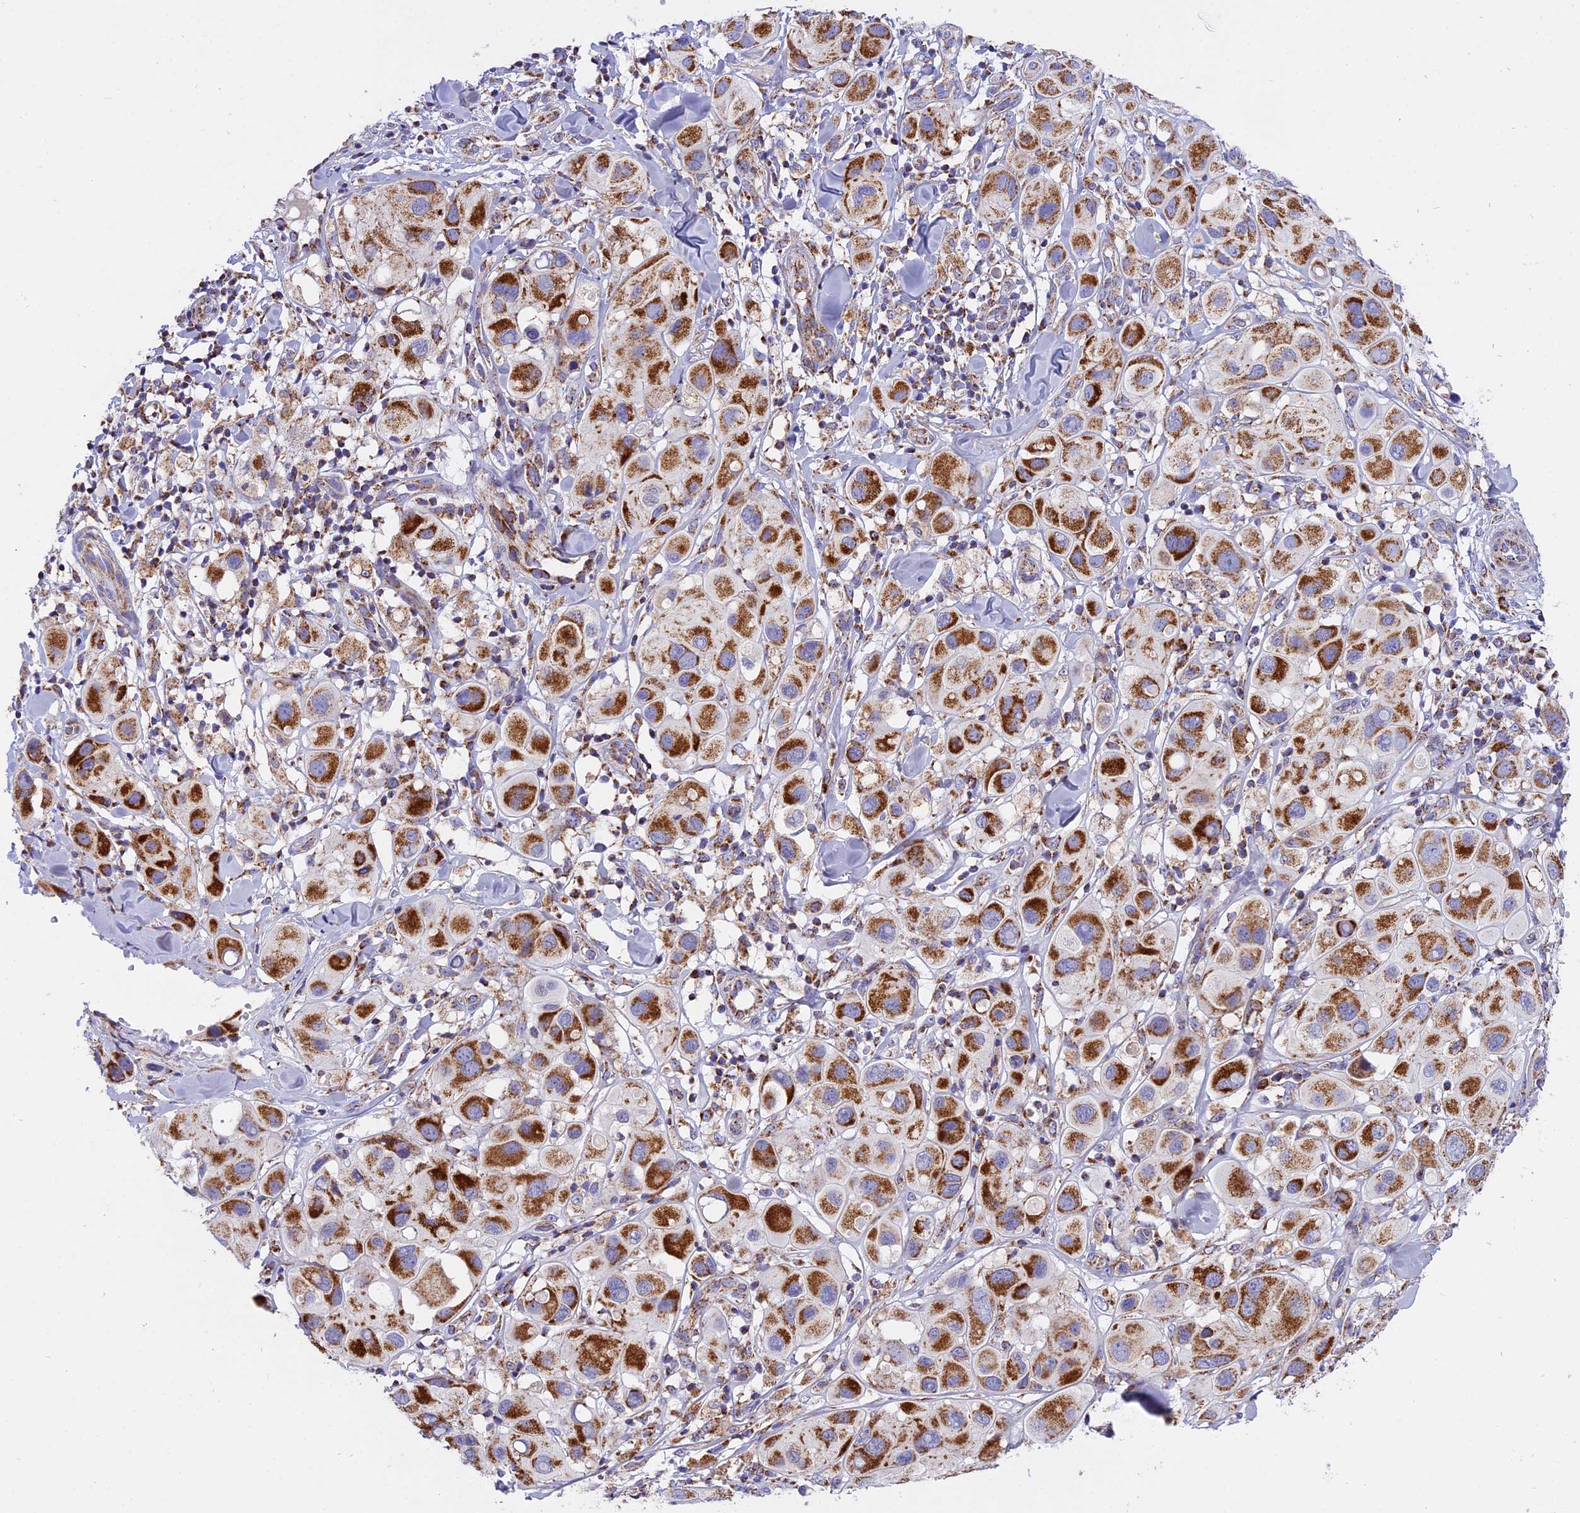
{"staining": {"intensity": "strong", "quantity": ">75%", "location": "cytoplasmic/membranous"}, "tissue": "melanoma", "cell_type": "Tumor cells", "image_type": "cancer", "snomed": [{"axis": "morphology", "description": "Malignant melanoma, Metastatic site"}, {"axis": "topography", "description": "Skin"}], "caption": "Malignant melanoma (metastatic site) stained with IHC shows strong cytoplasmic/membranous expression in about >75% of tumor cells.", "gene": "MRPS34", "patient": {"sex": "male", "age": 41}}